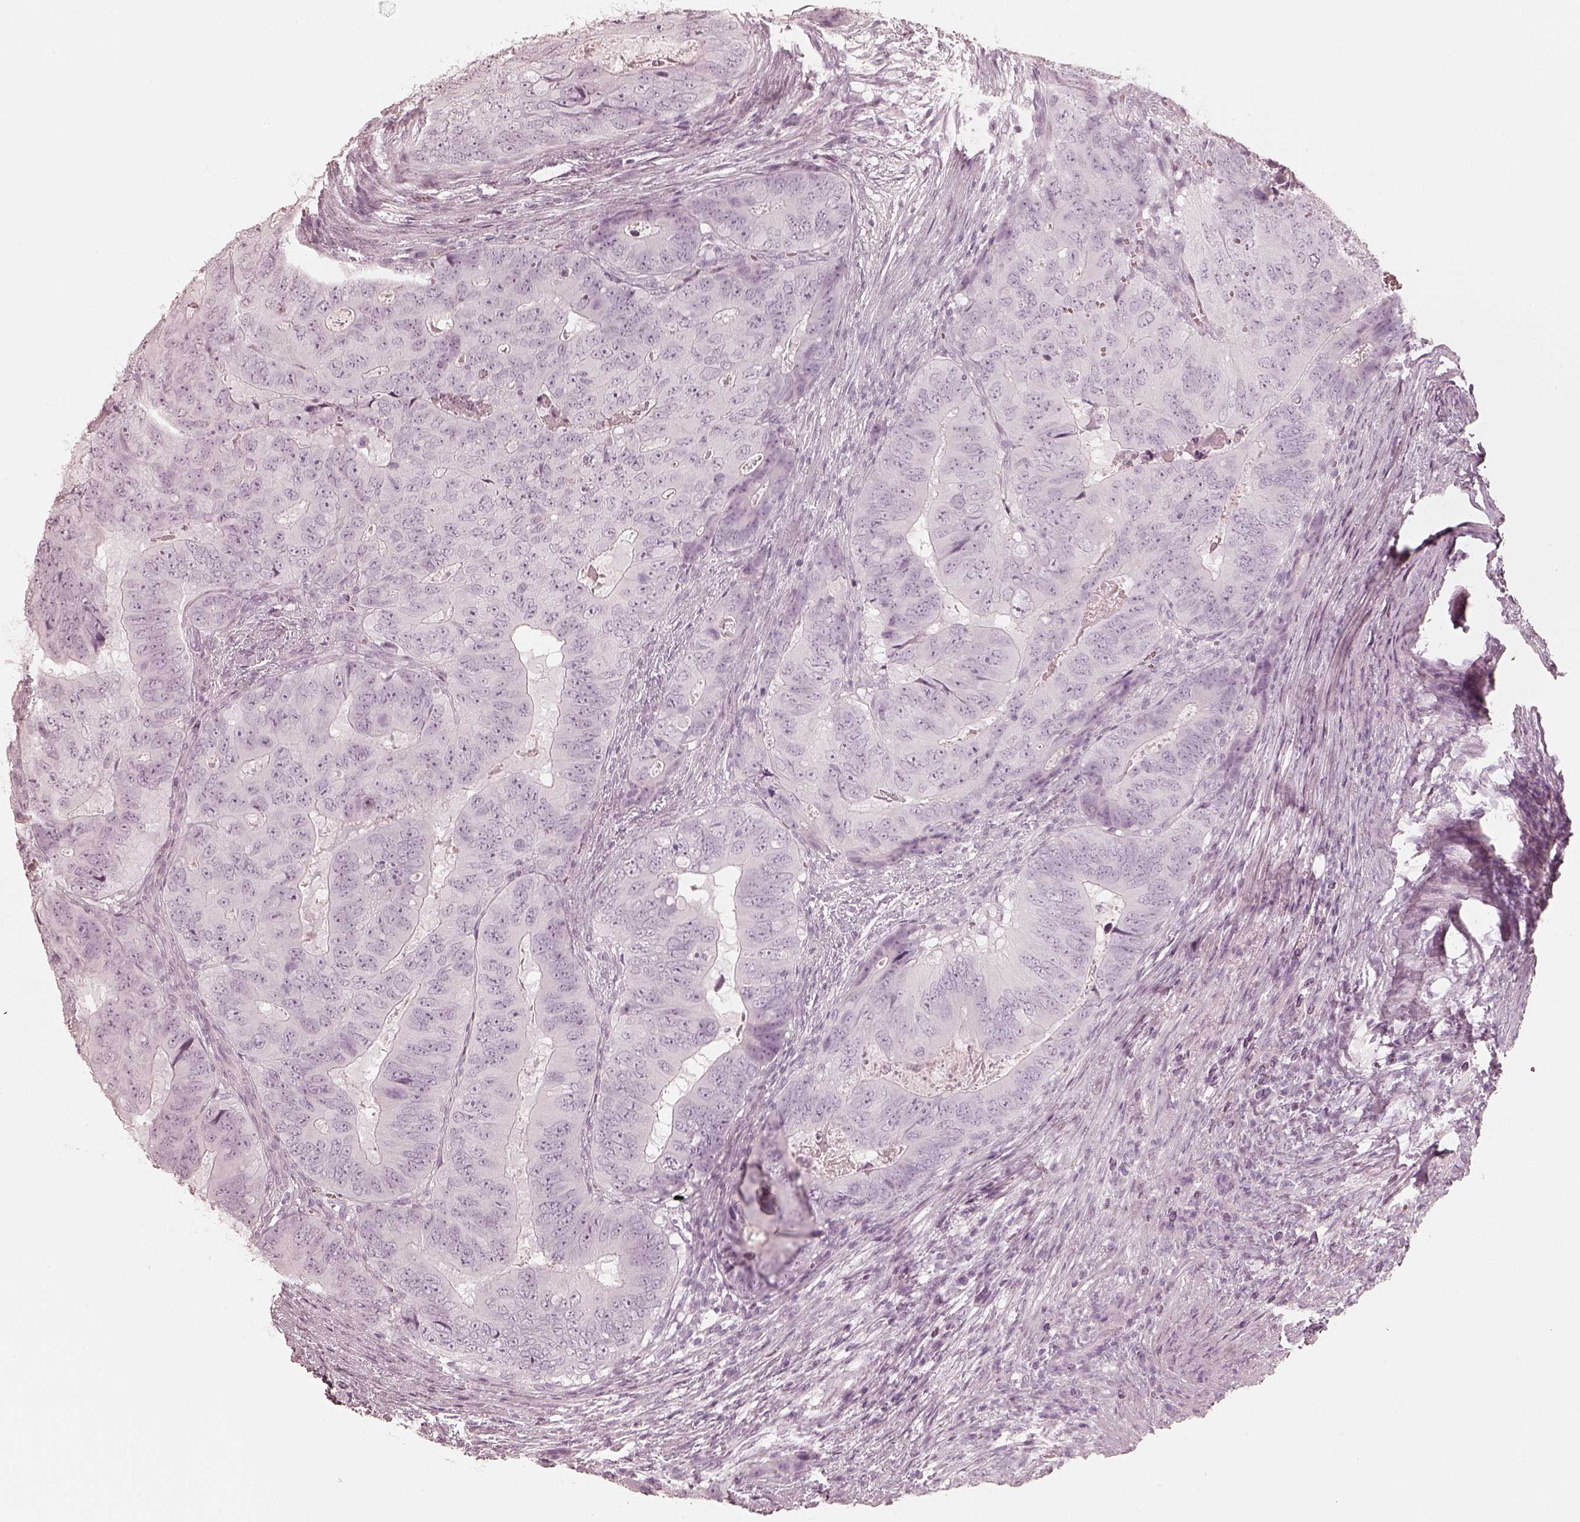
{"staining": {"intensity": "negative", "quantity": "none", "location": "none"}, "tissue": "colorectal cancer", "cell_type": "Tumor cells", "image_type": "cancer", "snomed": [{"axis": "morphology", "description": "Adenocarcinoma, NOS"}, {"axis": "topography", "description": "Colon"}], "caption": "Adenocarcinoma (colorectal) was stained to show a protein in brown. There is no significant staining in tumor cells.", "gene": "KRT82", "patient": {"sex": "male", "age": 79}}